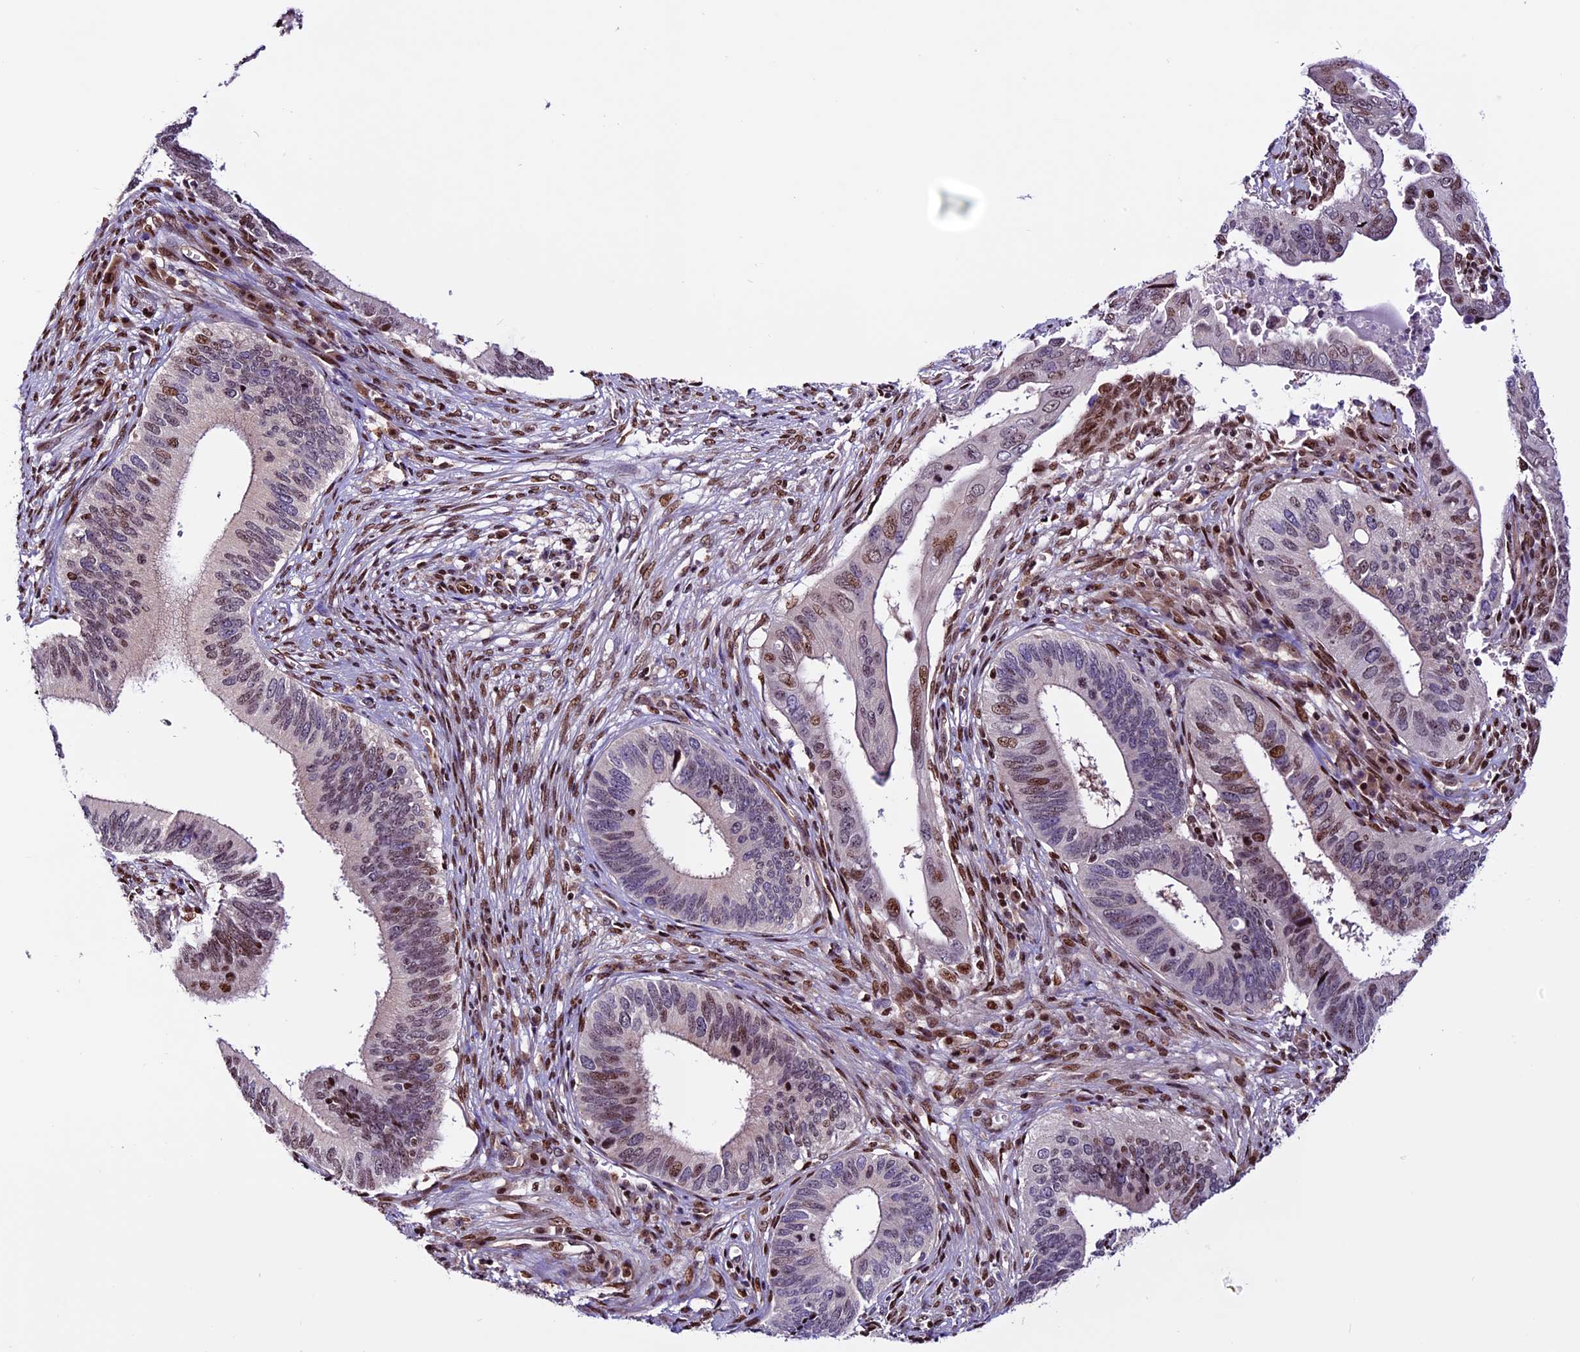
{"staining": {"intensity": "moderate", "quantity": "25%-75%", "location": "nuclear"}, "tissue": "cervical cancer", "cell_type": "Tumor cells", "image_type": "cancer", "snomed": [{"axis": "morphology", "description": "Adenocarcinoma, NOS"}, {"axis": "topography", "description": "Cervix"}], "caption": "Tumor cells reveal moderate nuclear positivity in about 25%-75% of cells in cervical cancer (adenocarcinoma). (Brightfield microscopy of DAB IHC at high magnification).", "gene": "RINL", "patient": {"sex": "female", "age": 42}}